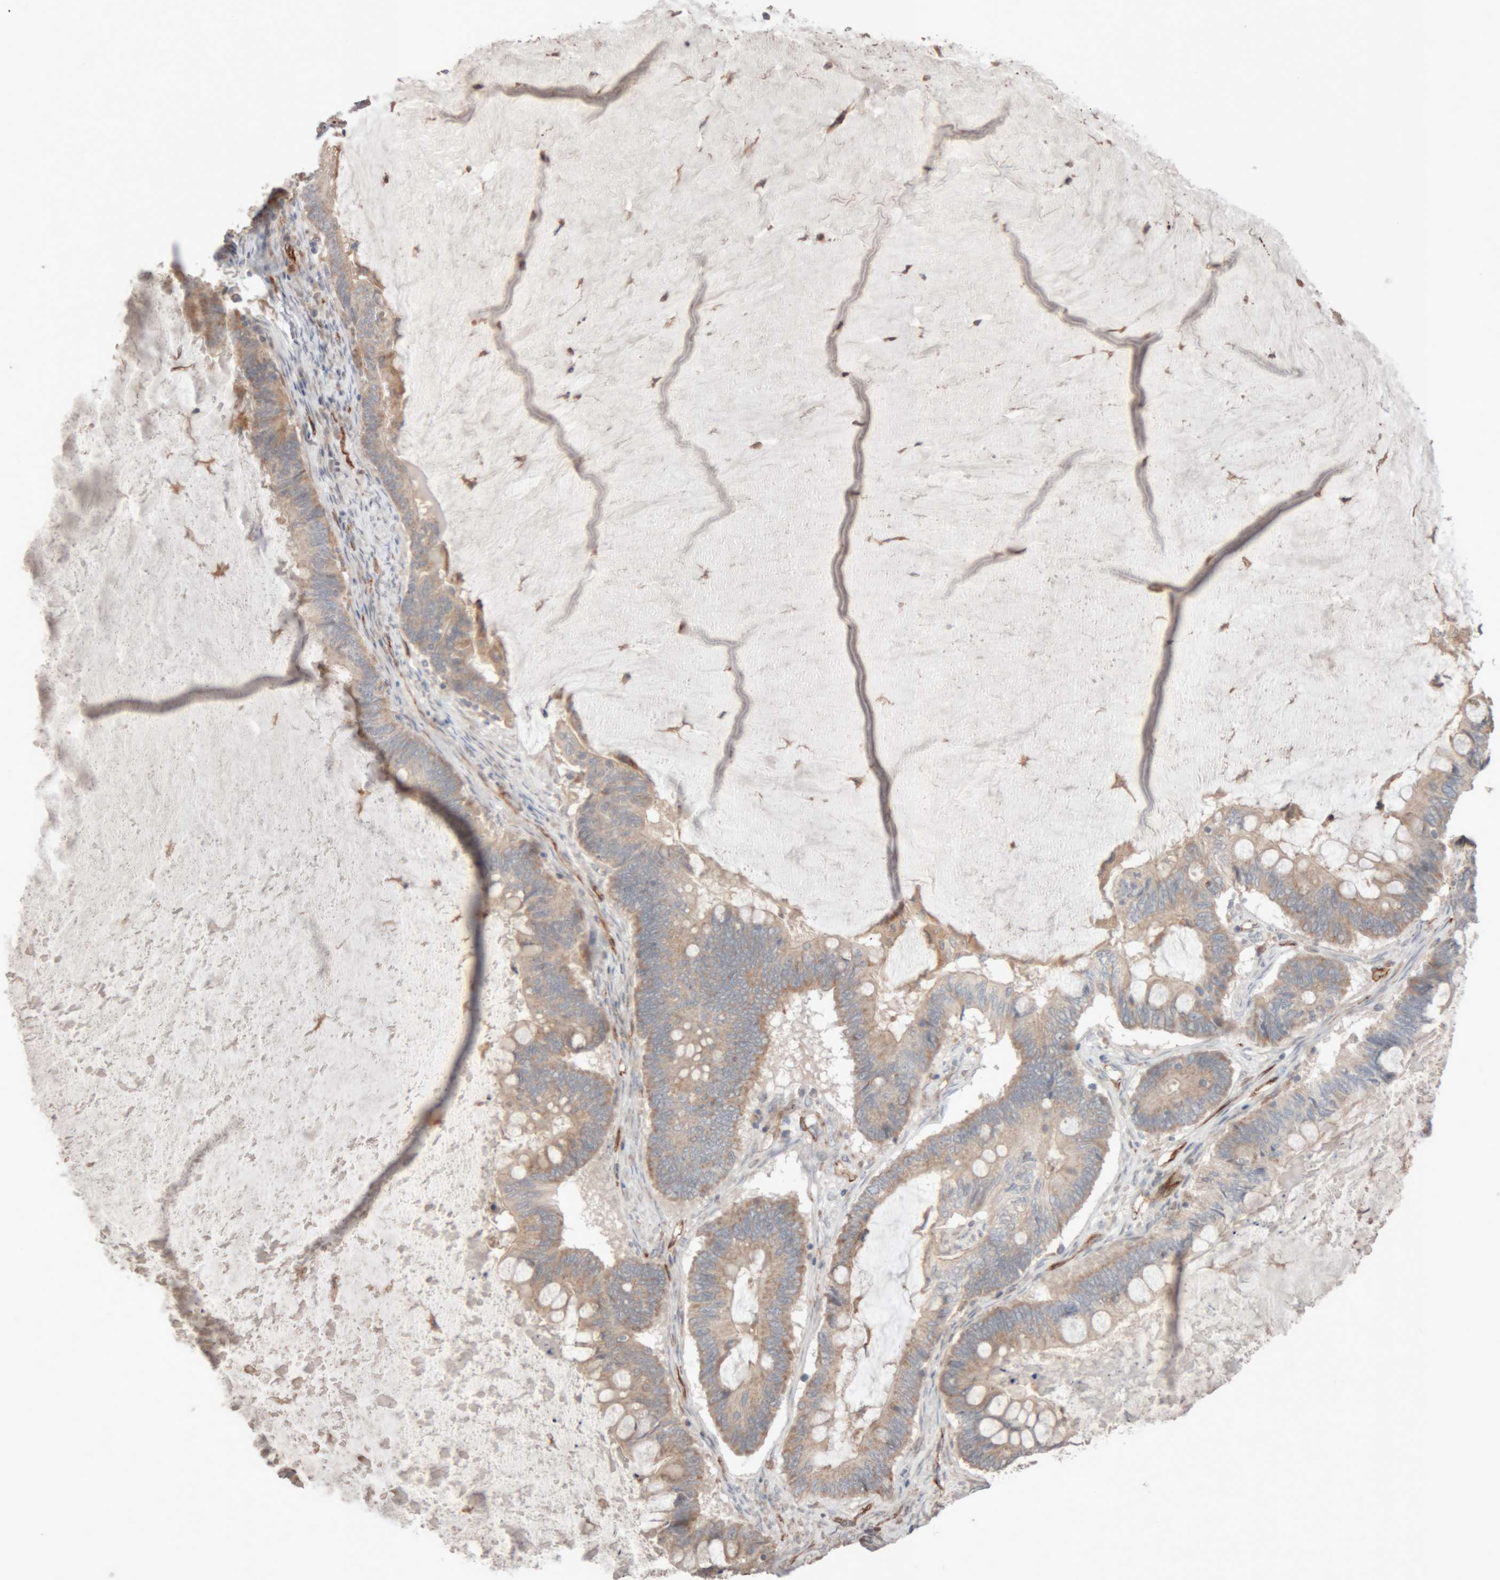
{"staining": {"intensity": "weak", "quantity": ">75%", "location": "cytoplasmic/membranous"}, "tissue": "ovarian cancer", "cell_type": "Tumor cells", "image_type": "cancer", "snomed": [{"axis": "morphology", "description": "Cystadenocarcinoma, mucinous, NOS"}, {"axis": "topography", "description": "Ovary"}], "caption": "Tumor cells exhibit weak cytoplasmic/membranous positivity in about >75% of cells in ovarian cancer. The staining is performed using DAB (3,3'-diaminobenzidine) brown chromogen to label protein expression. The nuclei are counter-stained blue using hematoxylin.", "gene": "RAB32", "patient": {"sex": "female", "age": 61}}